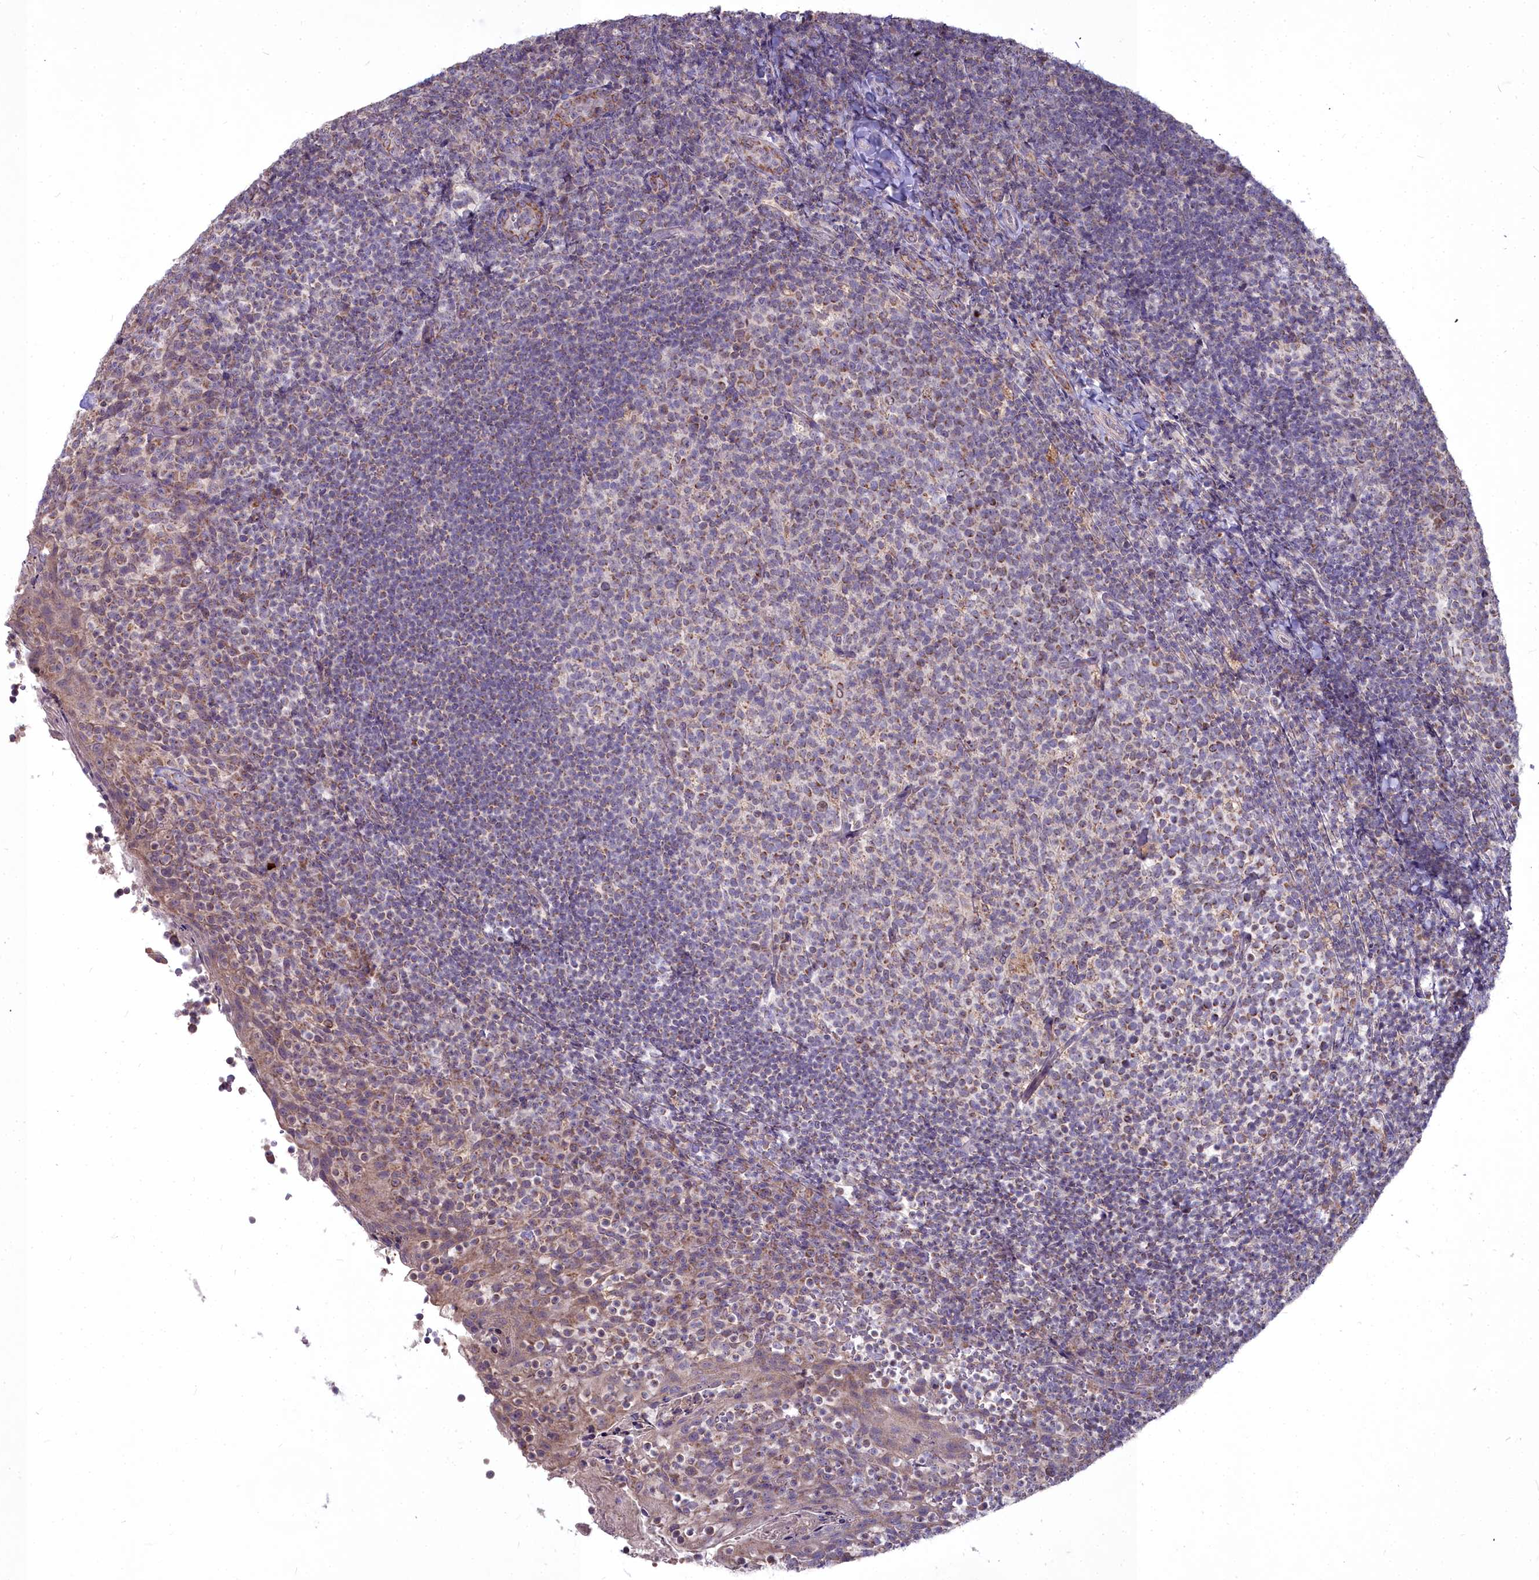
{"staining": {"intensity": "weak", "quantity": "25%-75%", "location": "cytoplasmic/membranous"}, "tissue": "tonsil", "cell_type": "Germinal center cells", "image_type": "normal", "snomed": [{"axis": "morphology", "description": "Normal tissue, NOS"}, {"axis": "topography", "description": "Tonsil"}], "caption": "Immunohistochemical staining of normal human tonsil shows 25%-75% levels of weak cytoplasmic/membranous protein staining in approximately 25%-75% of germinal center cells.", "gene": "MICU2", "patient": {"sex": "female", "age": 10}}